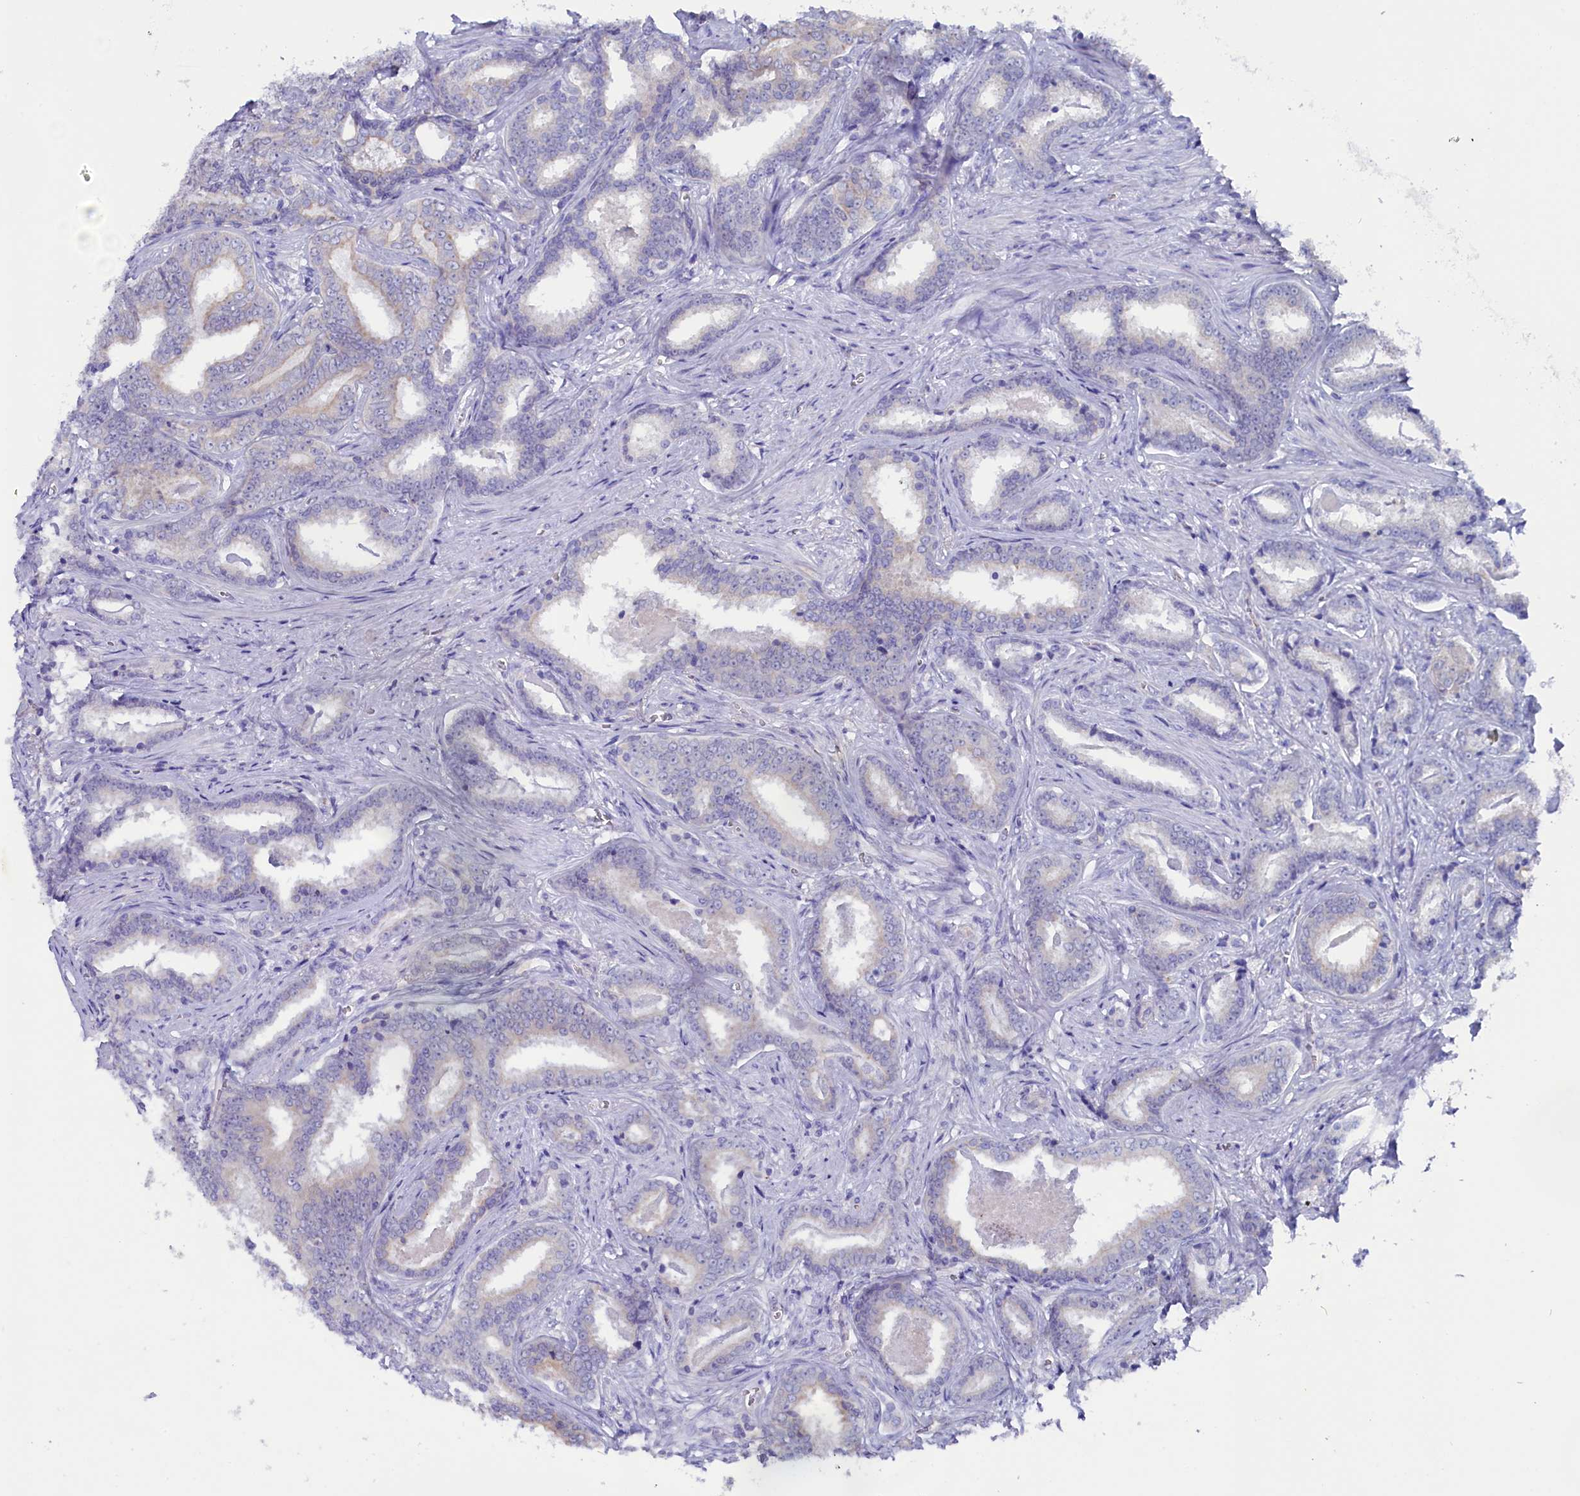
{"staining": {"intensity": "negative", "quantity": "none", "location": "none"}, "tissue": "prostate cancer", "cell_type": "Tumor cells", "image_type": "cancer", "snomed": [{"axis": "morphology", "description": "Adenocarcinoma, High grade"}, {"axis": "topography", "description": "Prostate"}], "caption": "There is no significant staining in tumor cells of prostate cancer (adenocarcinoma (high-grade)). (Brightfield microscopy of DAB (3,3'-diaminobenzidine) immunohistochemistry (IHC) at high magnification).", "gene": "CIAPIN1", "patient": {"sex": "male", "age": 67}}